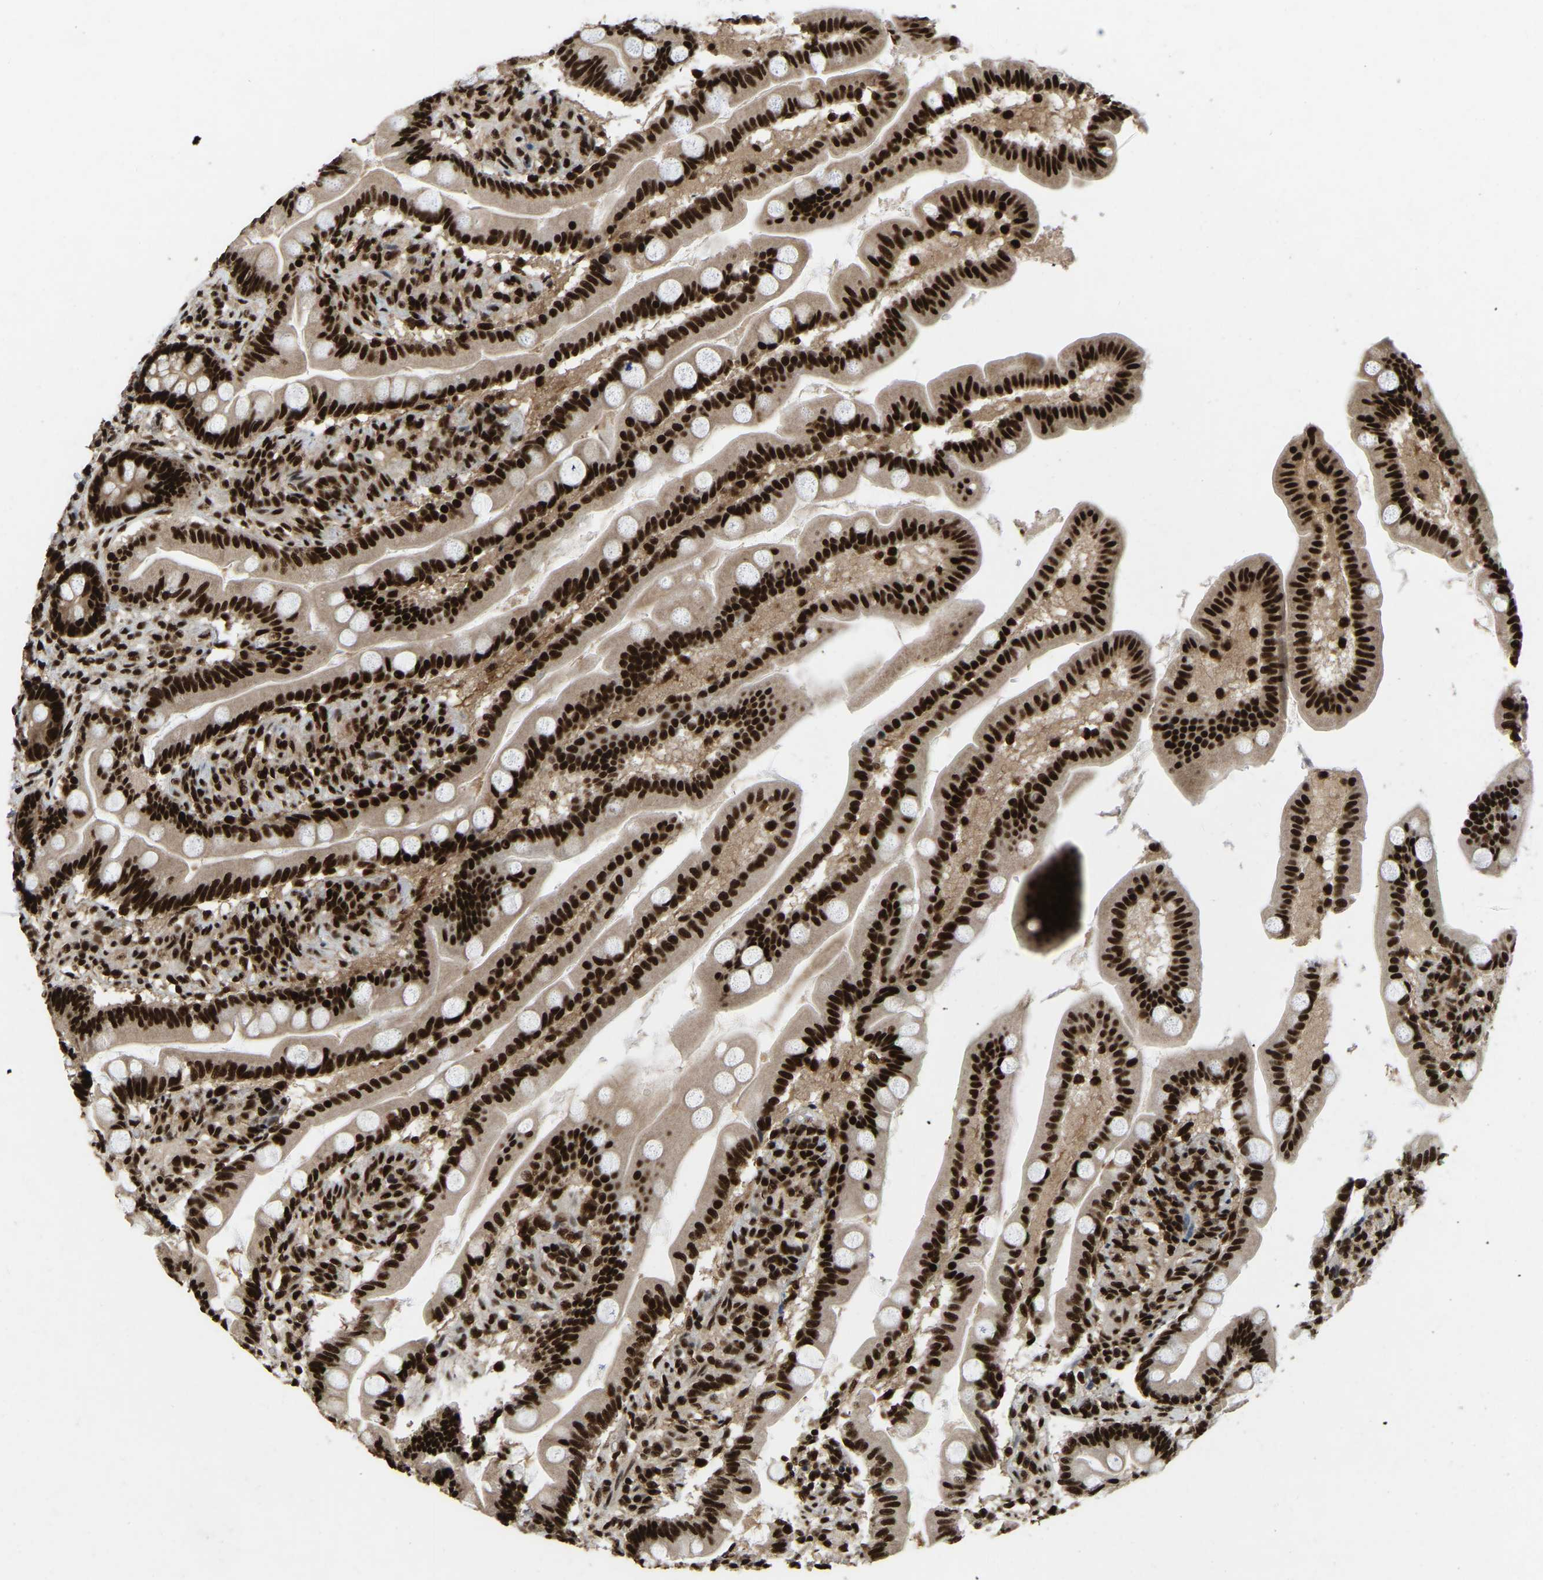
{"staining": {"intensity": "strong", "quantity": ">75%", "location": "nuclear"}, "tissue": "small intestine", "cell_type": "Glandular cells", "image_type": "normal", "snomed": [{"axis": "morphology", "description": "Normal tissue, NOS"}, {"axis": "topography", "description": "Small intestine"}], "caption": "Immunohistochemical staining of benign human small intestine shows strong nuclear protein expression in approximately >75% of glandular cells.", "gene": "TBL1XR1", "patient": {"sex": "female", "age": 56}}